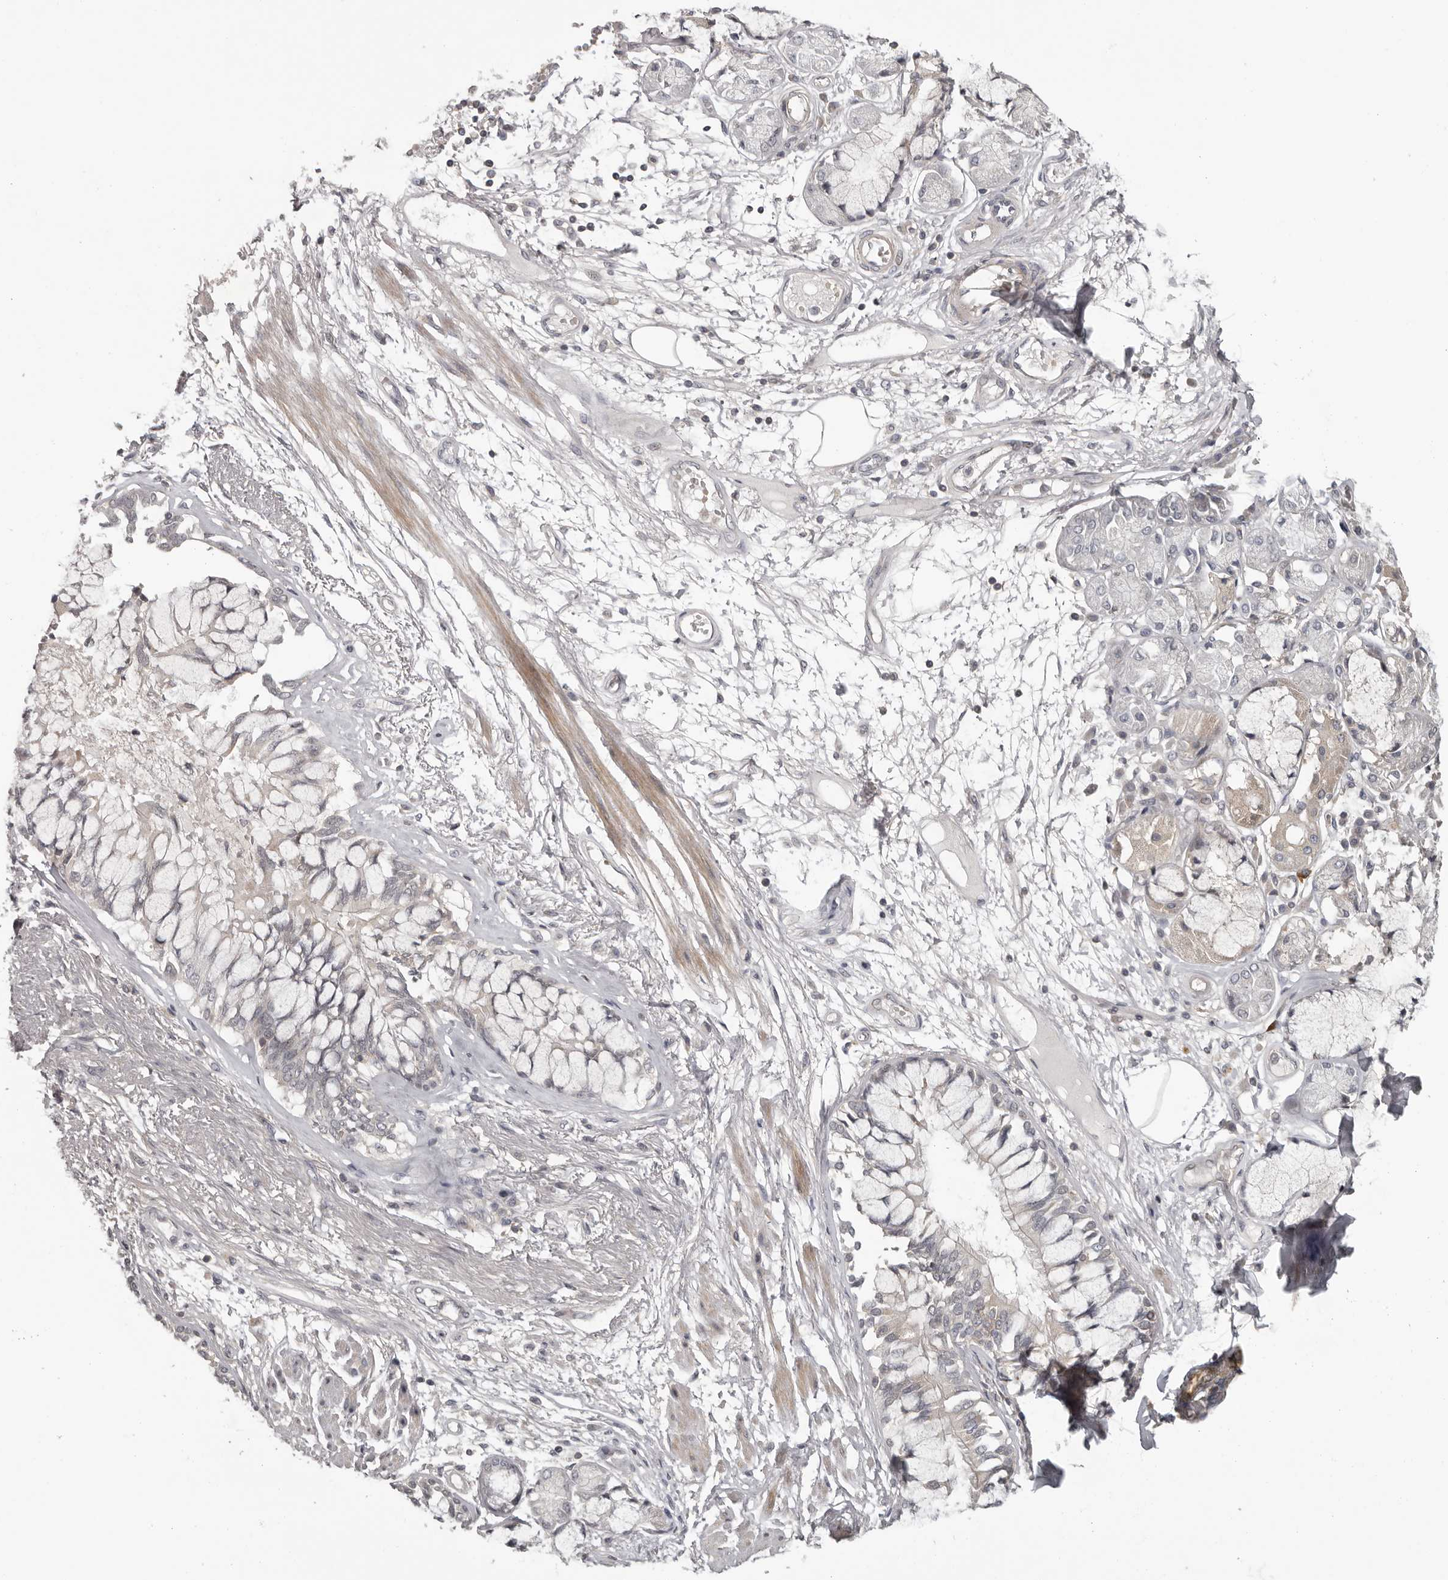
{"staining": {"intensity": "negative", "quantity": "none", "location": "none"}, "tissue": "adipose tissue", "cell_type": "Adipocytes", "image_type": "normal", "snomed": [{"axis": "morphology", "description": "Normal tissue, NOS"}, {"axis": "topography", "description": "Bronchus"}], "caption": "Immunohistochemistry of unremarkable adipose tissue displays no positivity in adipocytes.", "gene": "ANKRD44", "patient": {"sex": "male", "age": 66}}